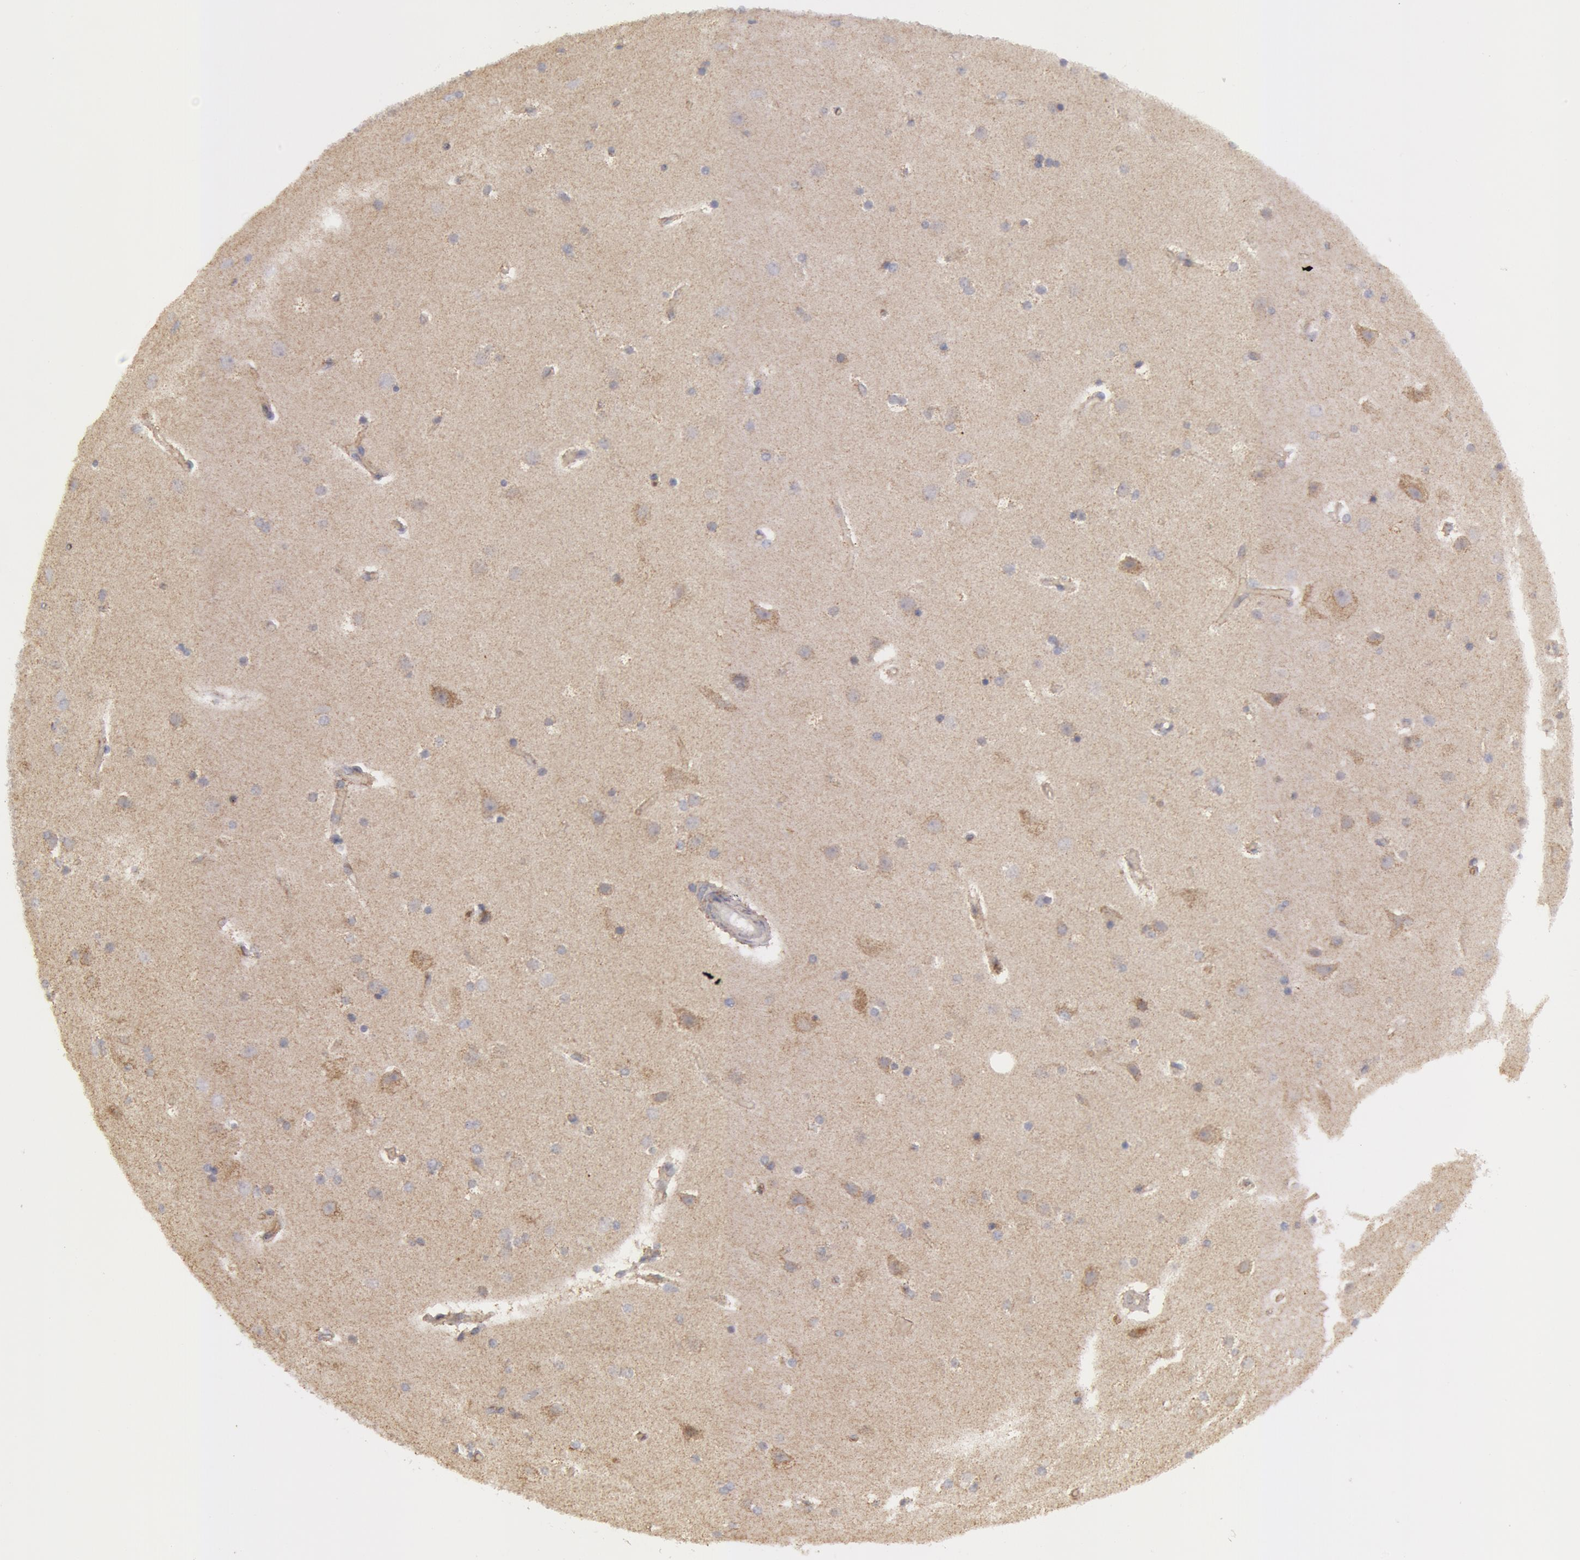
{"staining": {"intensity": "weak", "quantity": ">75%", "location": "cytoplasmic/membranous"}, "tissue": "cerebral cortex", "cell_type": "Endothelial cells", "image_type": "normal", "snomed": [{"axis": "morphology", "description": "Normal tissue, NOS"}, {"axis": "topography", "description": "Cerebral cortex"}], "caption": "The histopathology image demonstrates immunohistochemical staining of normal cerebral cortex. There is weak cytoplasmic/membranous positivity is seen in about >75% of endothelial cells.", "gene": "ERBB2", "patient": {"sex": "female", "age": 54}}